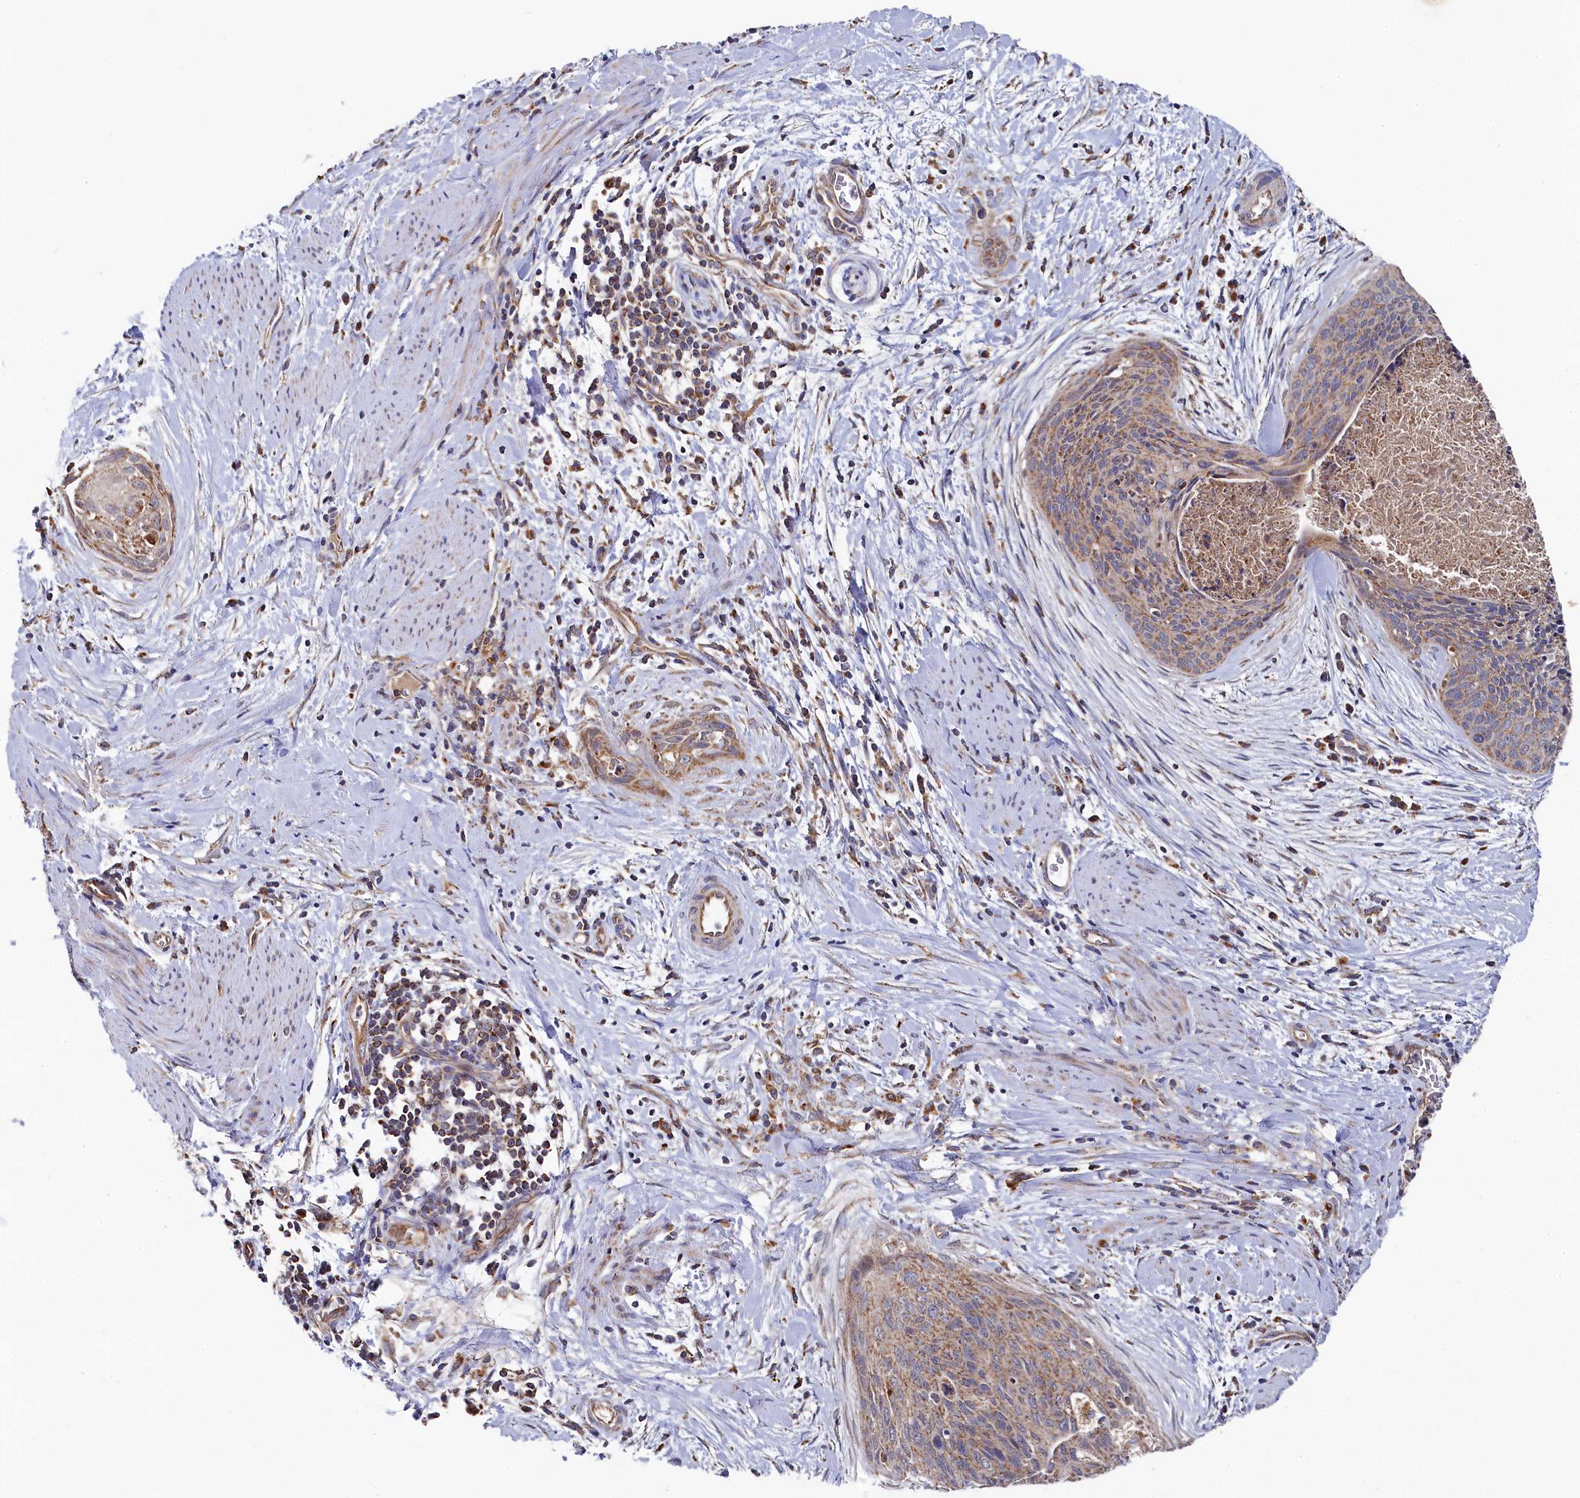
{"staining": {"intensity": "moderate", "quantity": ">75%", "location": "cytoplasmic/membranous"}, "tissue": "cervical cancer", "cell_type": "Tumor cells", "image_type": "cancer", "snomed": [{"axis": "morphology", "description": "Squamous cell carcinoma, NOS"}, {"axis": "topography", "description": "Cervix"}], "caption": "High-power microscopy captured an IHC photomicrograph of cervical cancer, revealing moderate cytoplasmic/membranous staining in approximately >75% of tumor cells.", "gene": "HAUS2", "patient": {"sex": "female", "age": 55}}